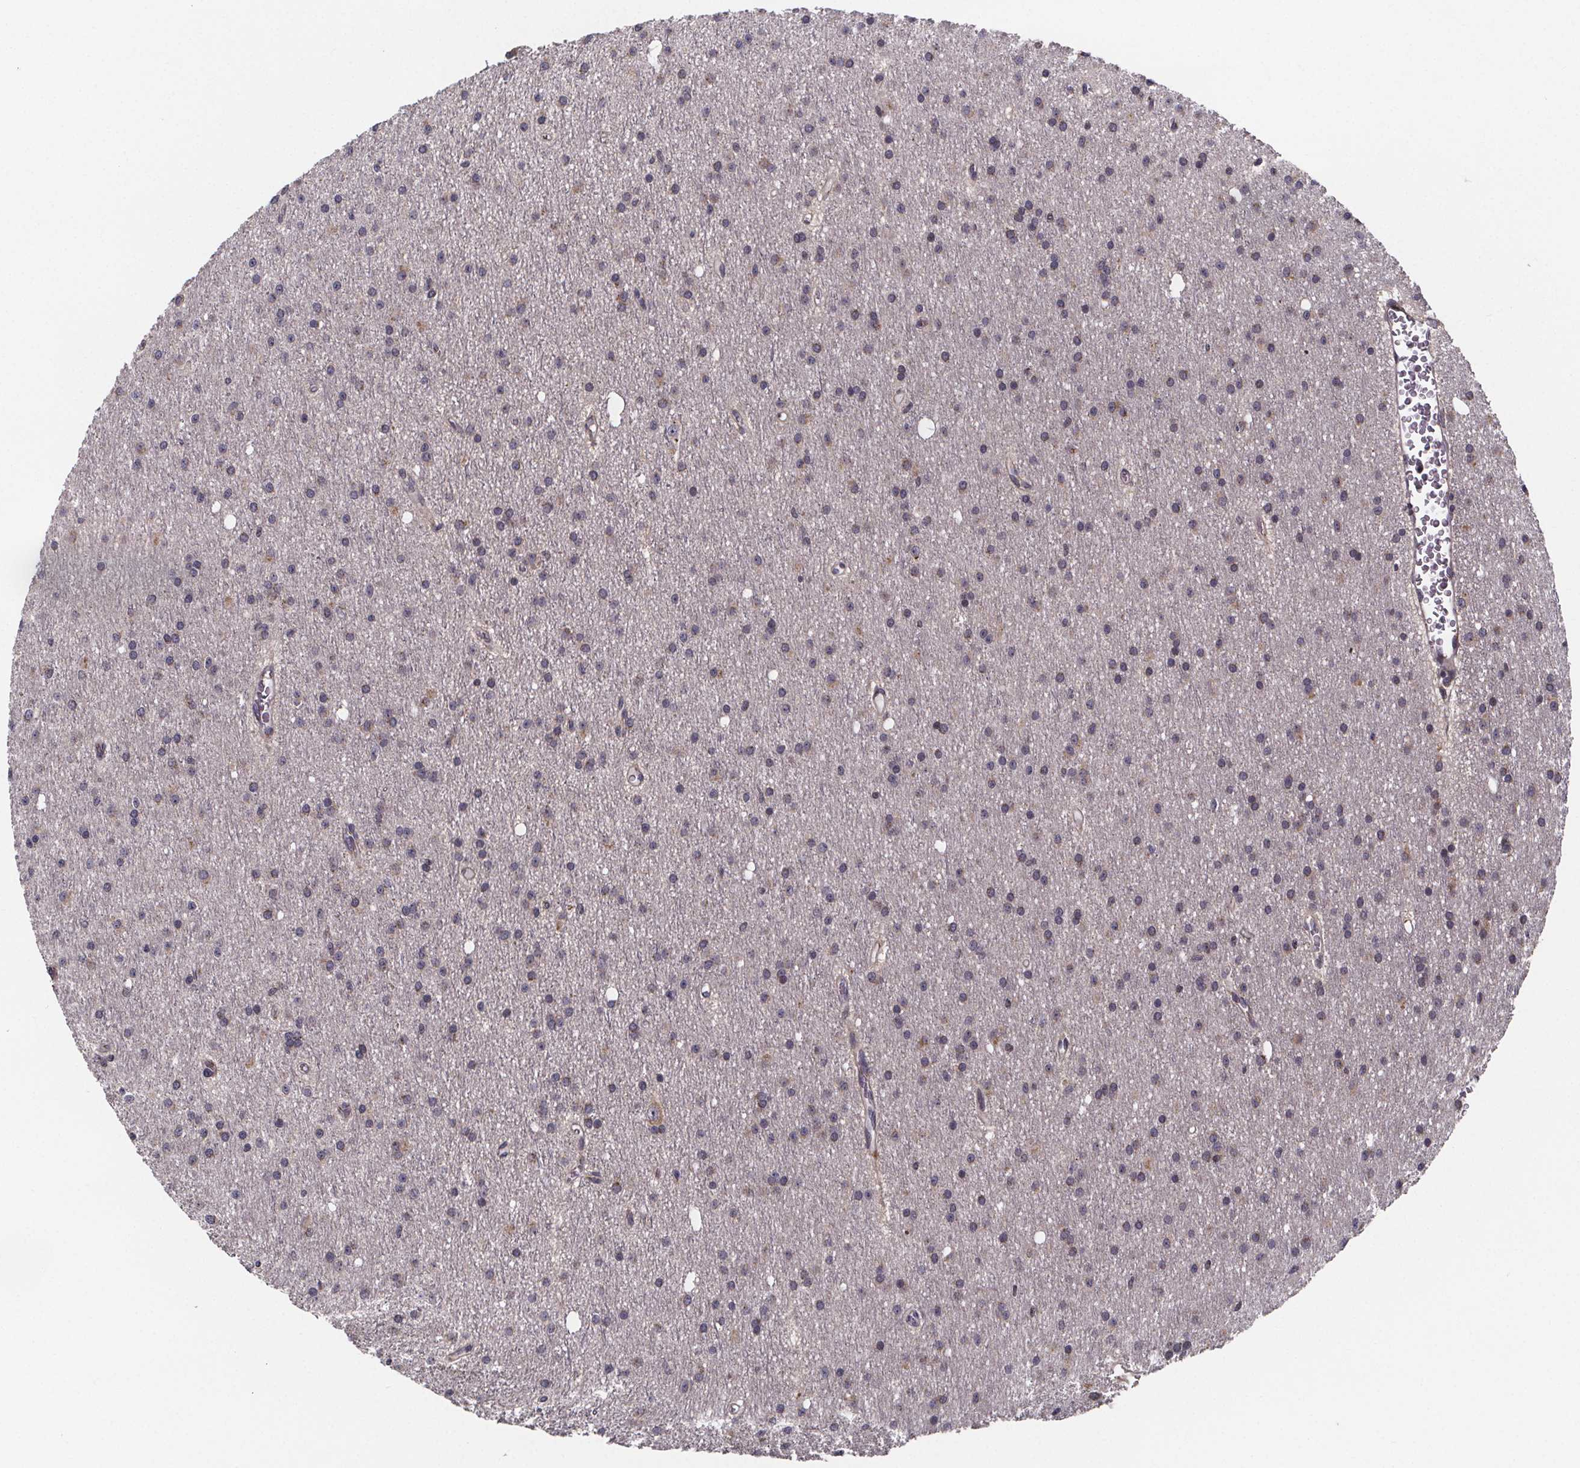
{"staining": {"intensity": "negative", "quantity": "none", "location": "none"}, "tissue": "glioma", "cell_type": "Tumor cells", "image_type": "cancer", "snomed": [{"axis": "morphology", "description": "Glioma, malignant, Low grade"}, {"axis": "topography", "description": "Brain"}], "caption": "This is an immunohistochemistry (IHC) image of human glioma. There is no staining in tumor cells.", "gene": "NDST1", "patient": {"sex": "male", "age": 27}}